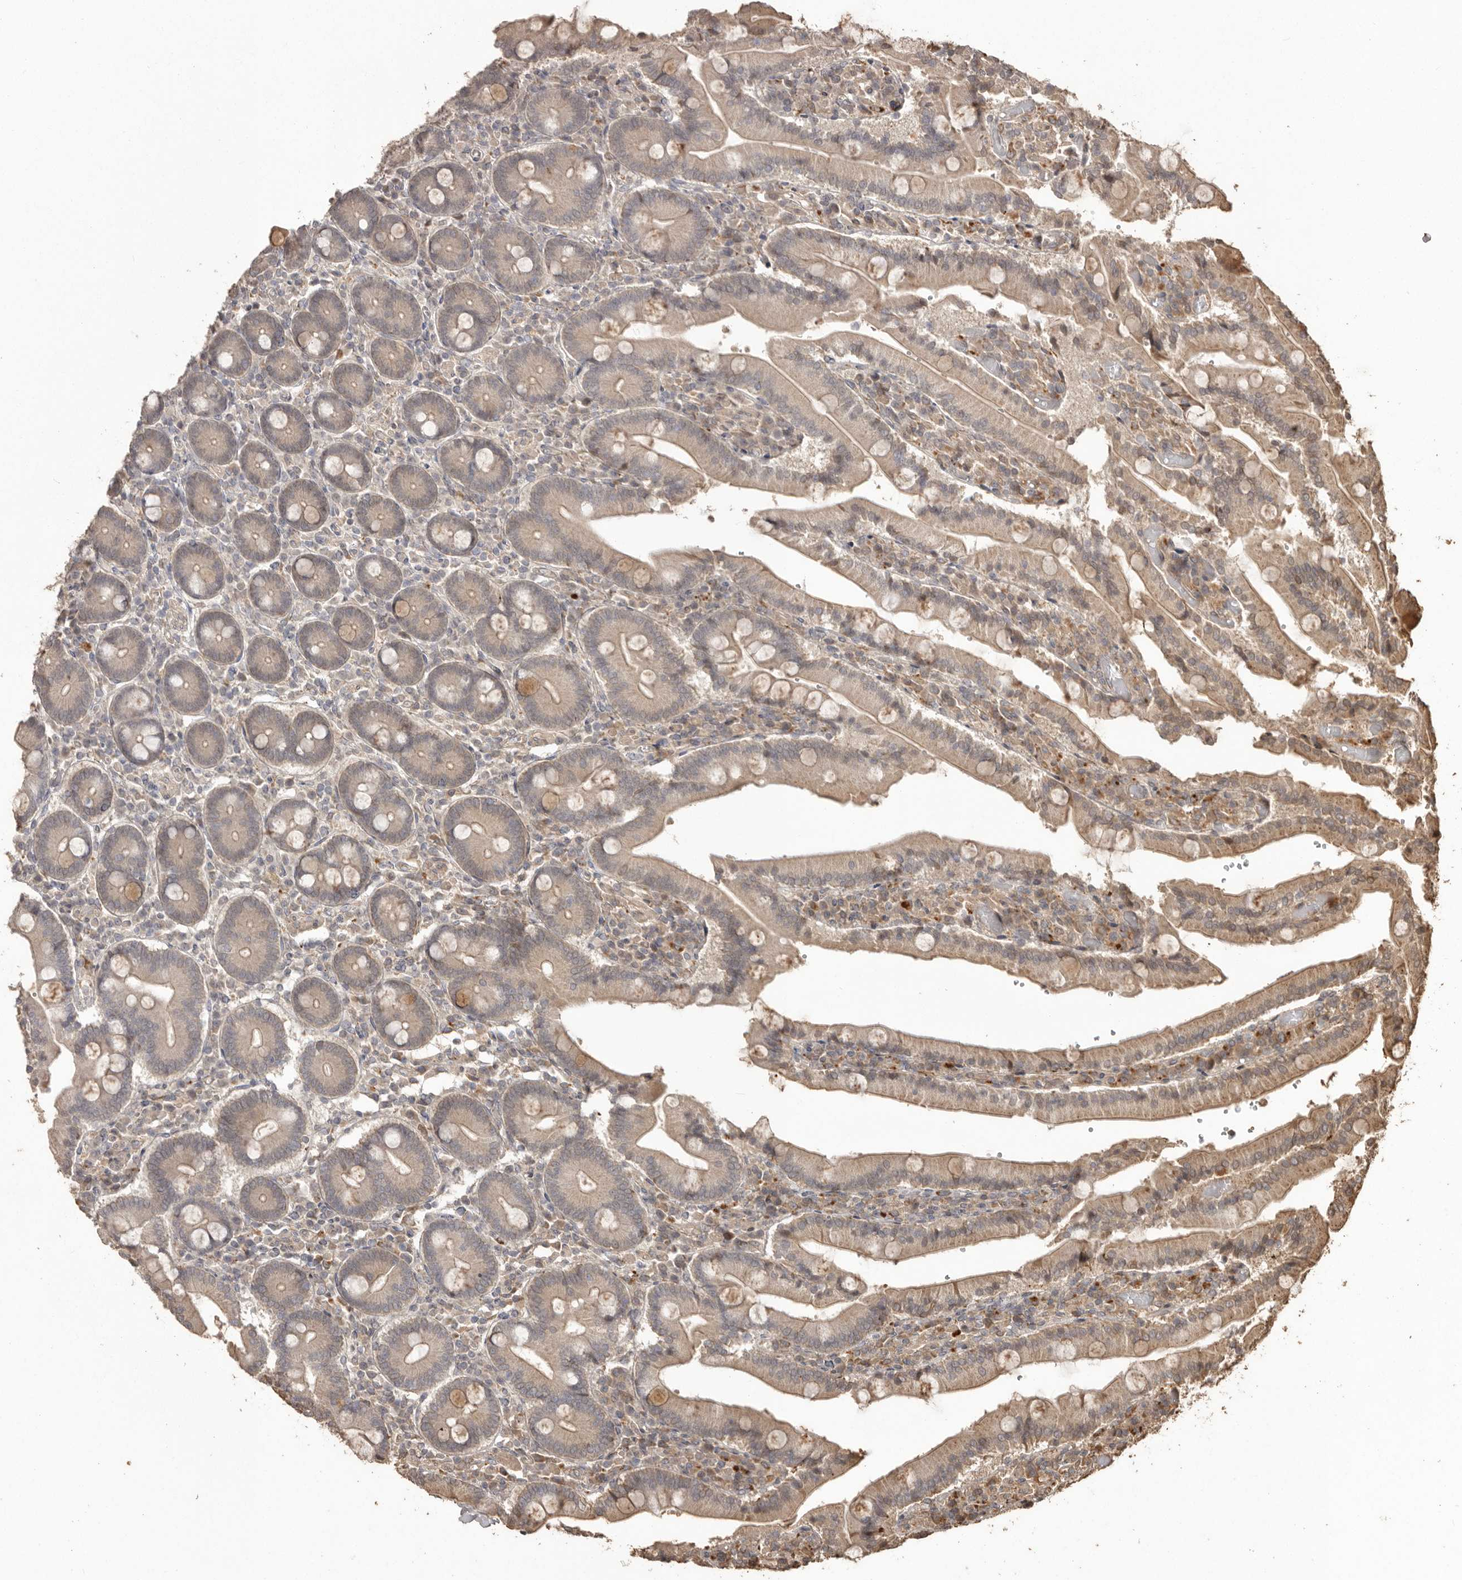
{"staining": {"intensity": "moderate", "quantity": "25%-75%", "location": "cytoplasmic/membranous"}, "tissue": "duodenum", "cell_type": "Glandular cells", "image_type": "normal", "snomed": [{"axis": "morphology", "description": "Normal tissue, NOS"}, {"axis": "topography", "description": "Duodenum"}], "caption": "Immunohistochemical staining of normal human duodenum exhibits 25%-75% levels of moderate cytoplasmic/membranous protein expression in approximately 25%-75% of glandular cells. The protein of interest is shown in brown color, while the nuclei are stained blue.", "gene": "NUP43", "patient": {"sex": "female", "age": 62}}